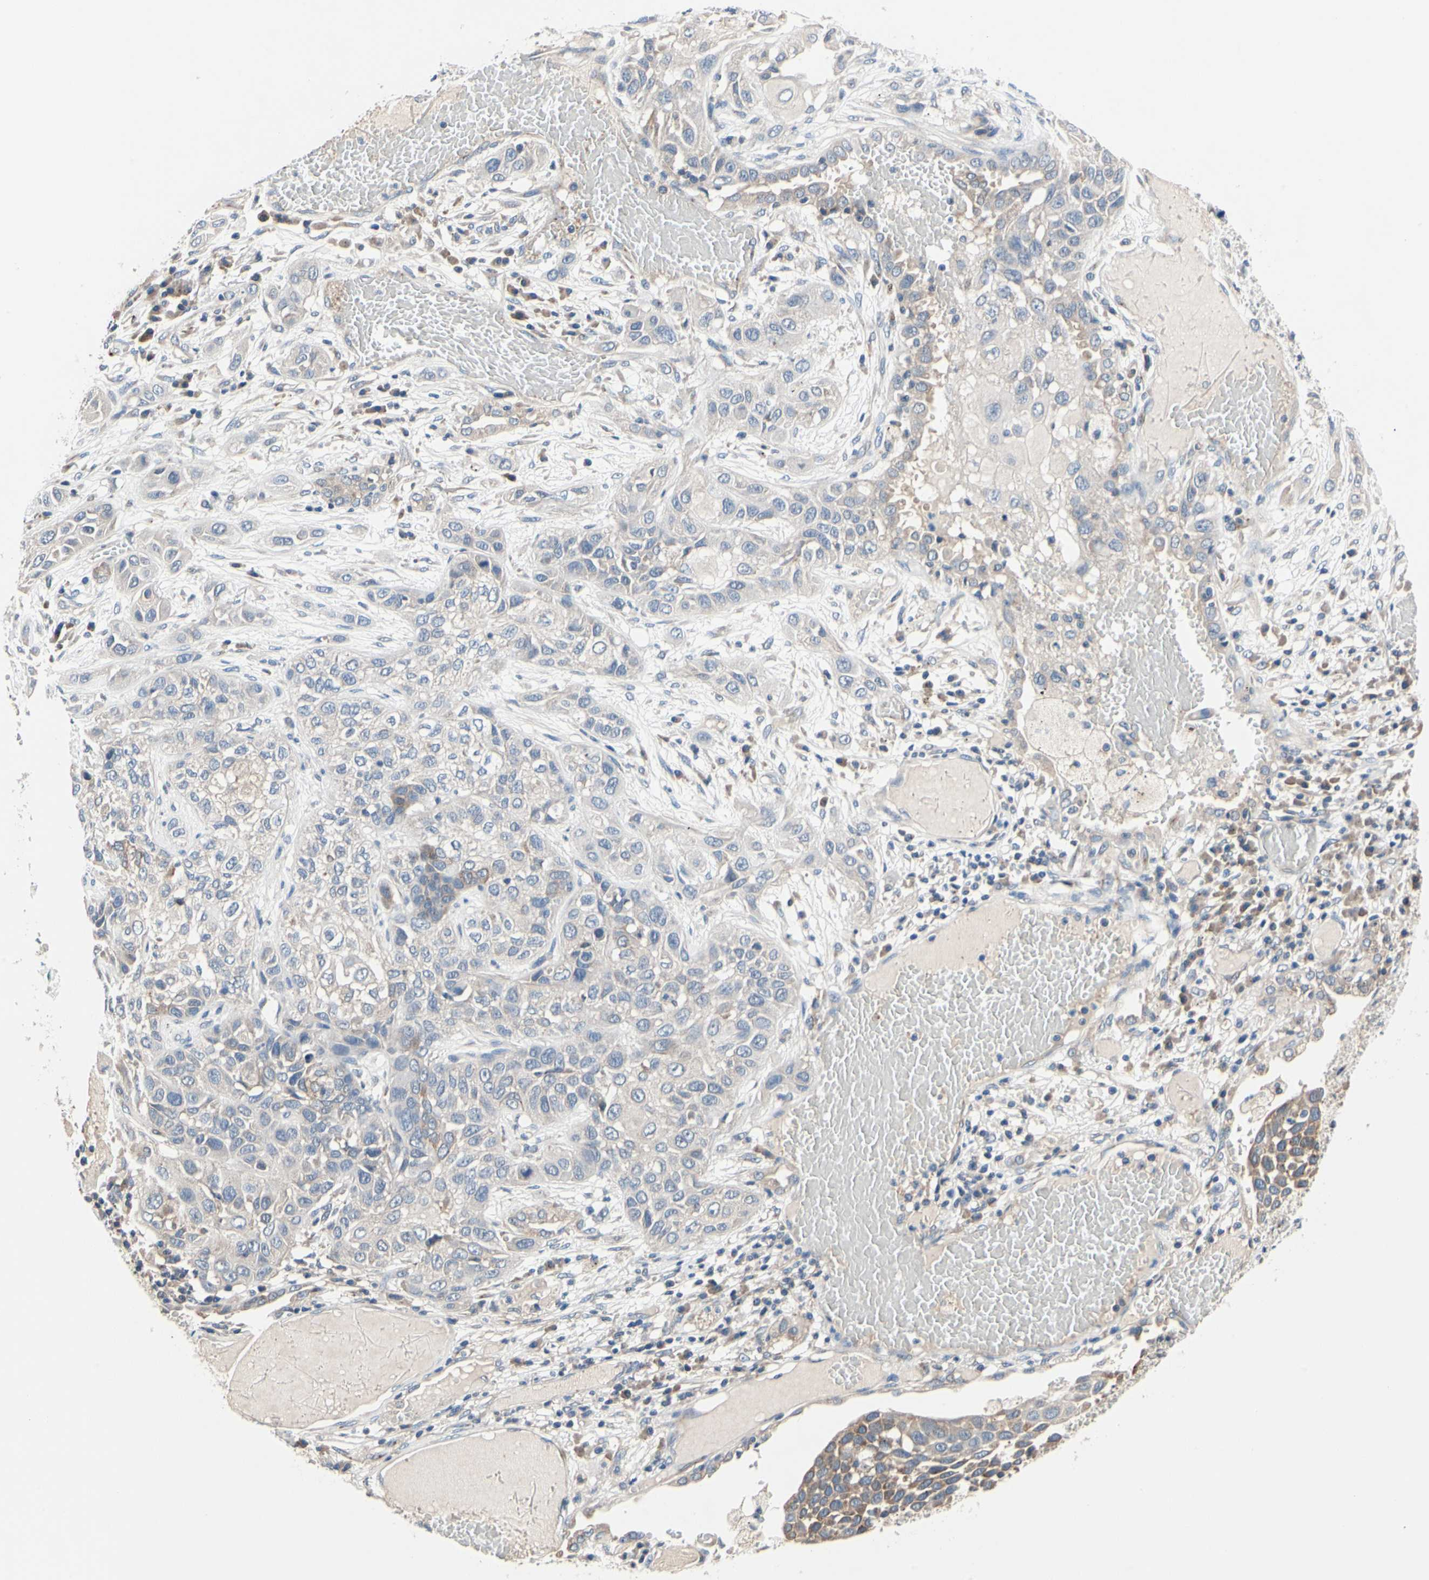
{"staining": {"intensity": "weak", "quantity": "<25%", "location": "cytoplasmic/membranous"}, "tissue": "lung cancer", "cell_type": "Tumor cells", "image_type": "cancer", "snomed": [{"axis": "morphology", "description": "Squamous cell carcinoma, NOS"}, {"axis": "topography", "description": "Lung"}], "caption": "An immunohistochemistry histopathology image of lung cancer (squamous cell carcinoma) is shown. There is no staining in tumor cells of lung cancer (squamous cell carcinoma).", "gene": "PRKAR2B", "patient": {"sex": "male", "age": 71}}